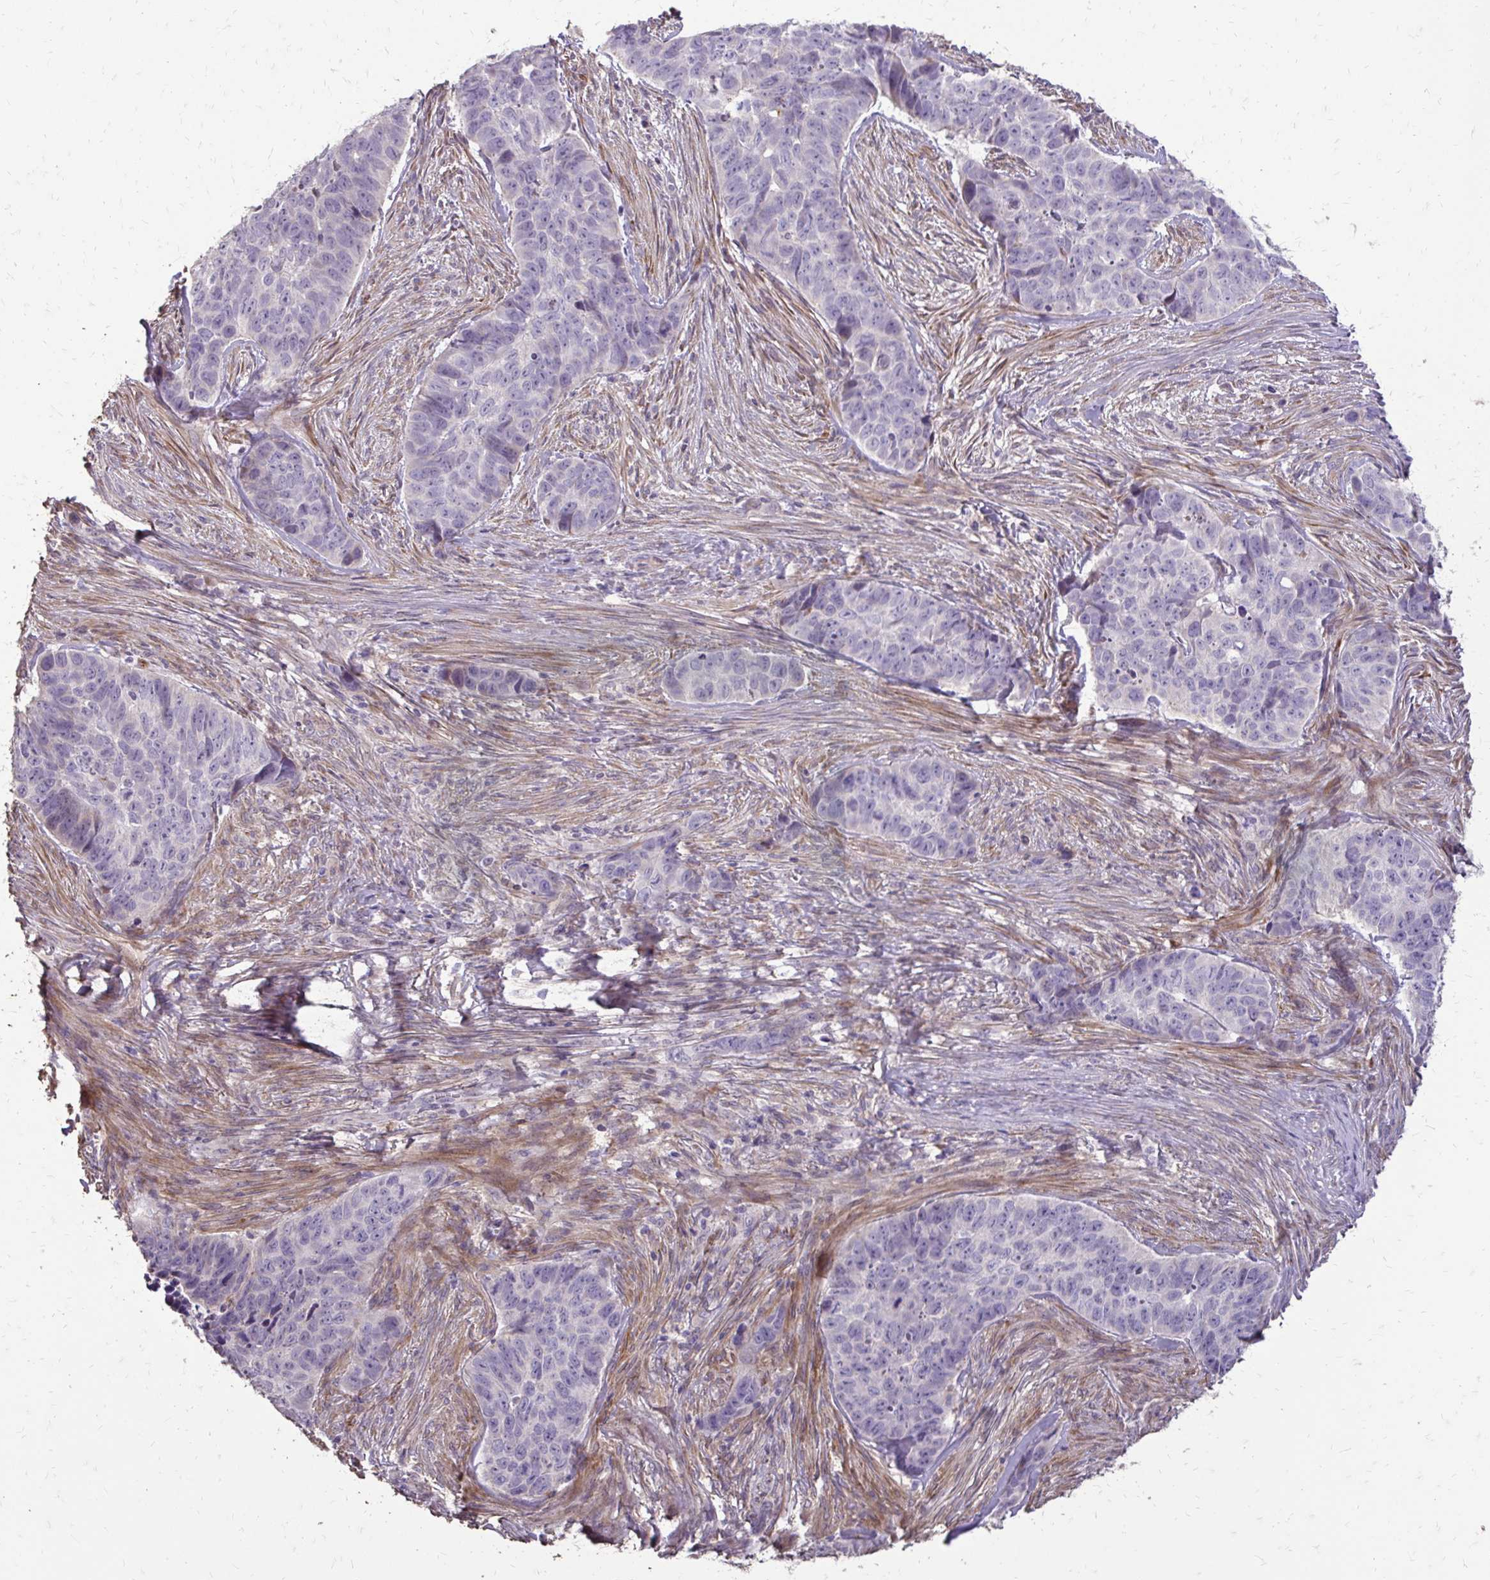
{"staining": {"intensity": "negative", "quantity": "none", "location": "none"}, "tissue": "skin cancer", "cell_type": "Tumor cells", "image_type": "cancer", "snomed": [{"axis": "morphology", "description": "Basal cell carcinoma"}, {"axis": "topography", "description": "Skin"}], "caption": "Immunohistochemistry (IHC) micrograph of neoplastic tissue: human basal cell carcinoma (skin) stained with DAB (3,3'-diaminobenzidine) reveals no significant protein staining in tumor cells.", "gene": "MYORG", "patient": {"sex": "female", "age": 82}}